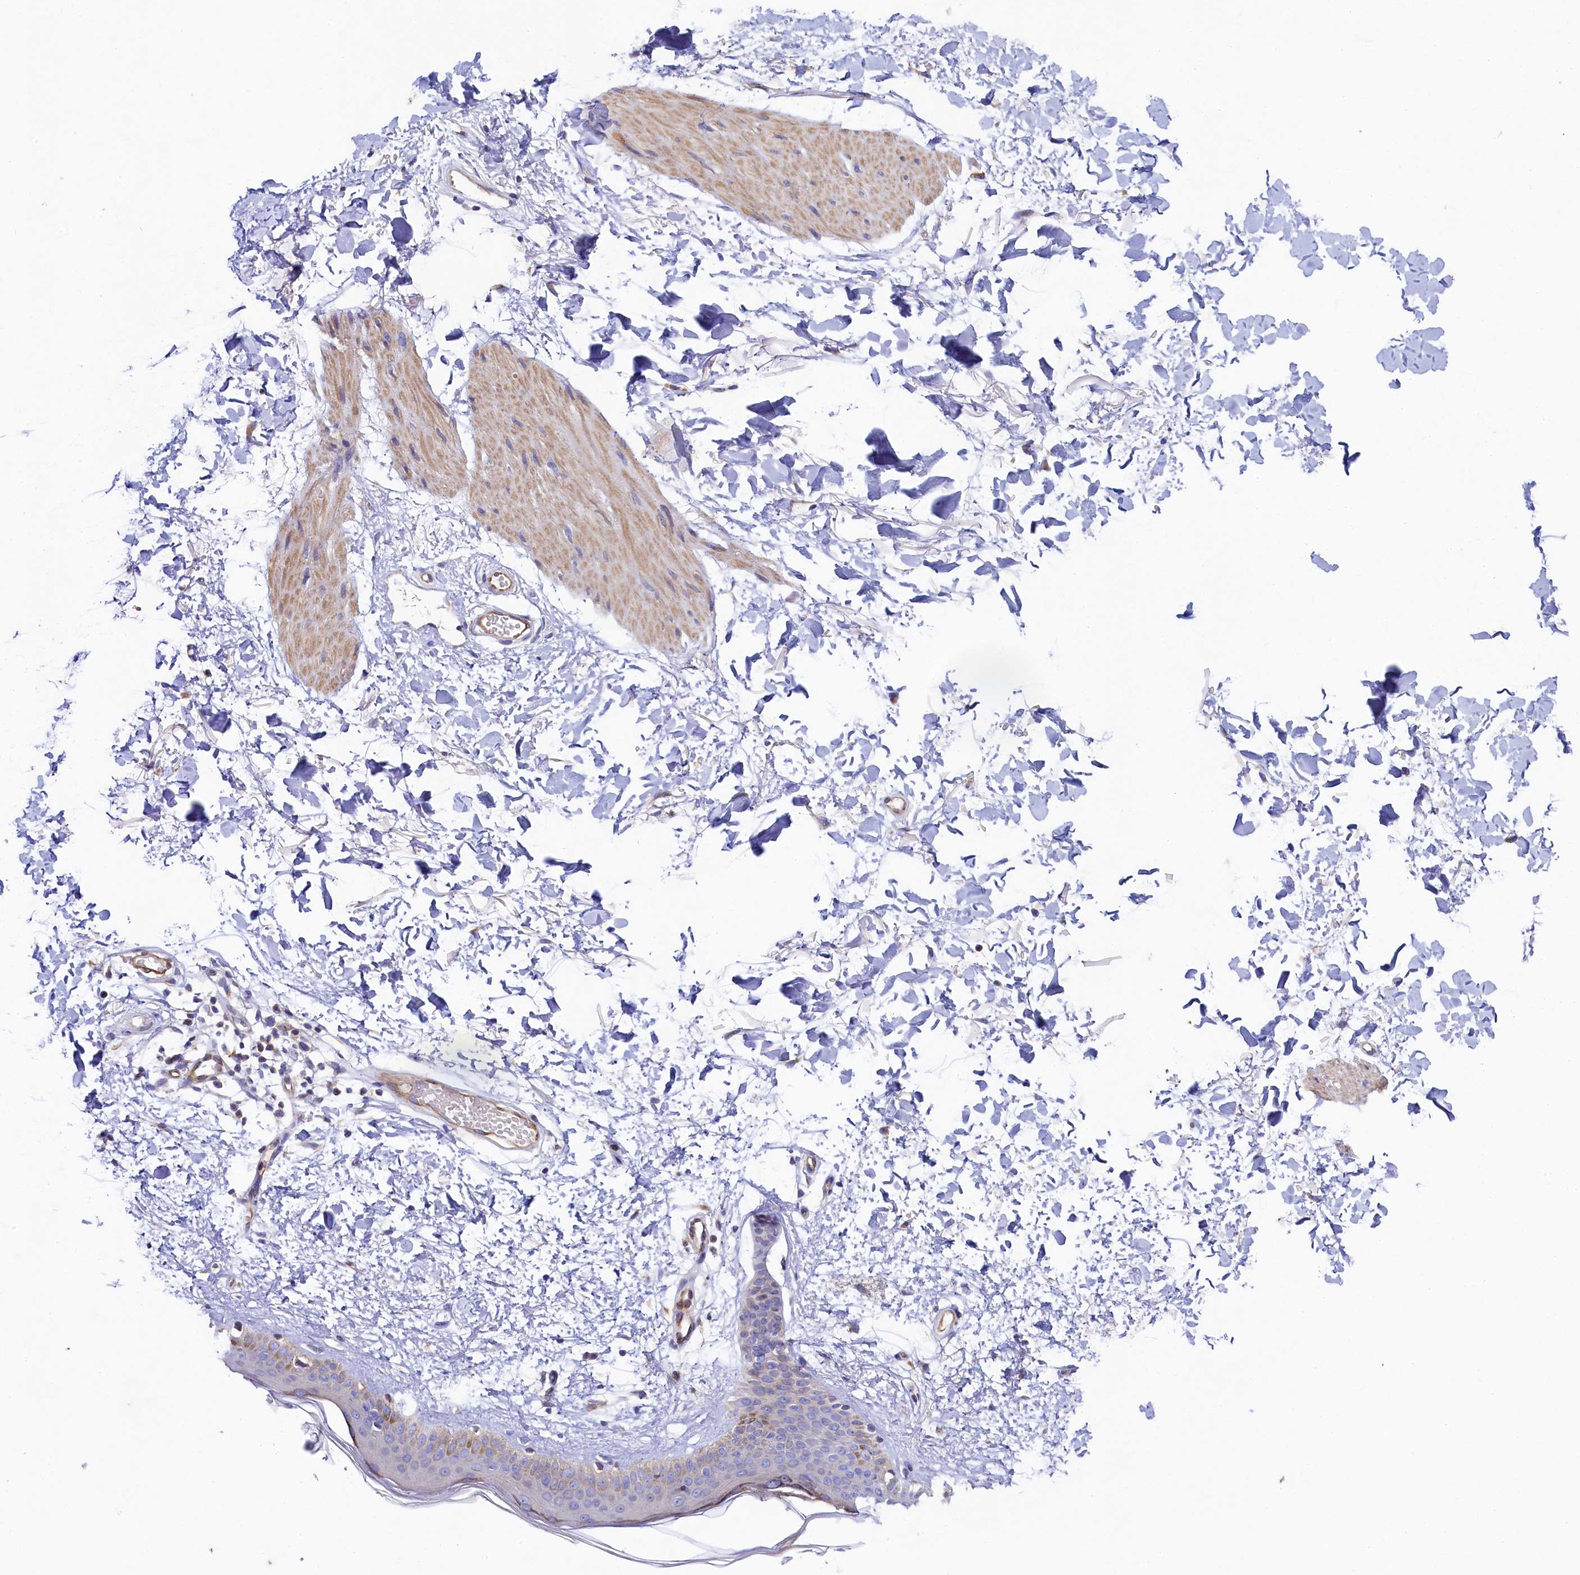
{"staining": {"intensity": "negative", "quantity": "none", "location": "none"}, "tissue": "skin", "cell_type": "Fibroblasts", "image_type": "normal", "snomed": [{"axis": "morphology", "description": "Normal tissue, NOS"}, {"axis": "topography", "description": "Skin"}], "caption": "DAB (3,3'-diaminobenzidine) immunohistochemical staining of benign human skin shows no significant positivity in fibroblasts.", "gene": "FXYD6", "patient": {"sex": "female", "age": 58}}